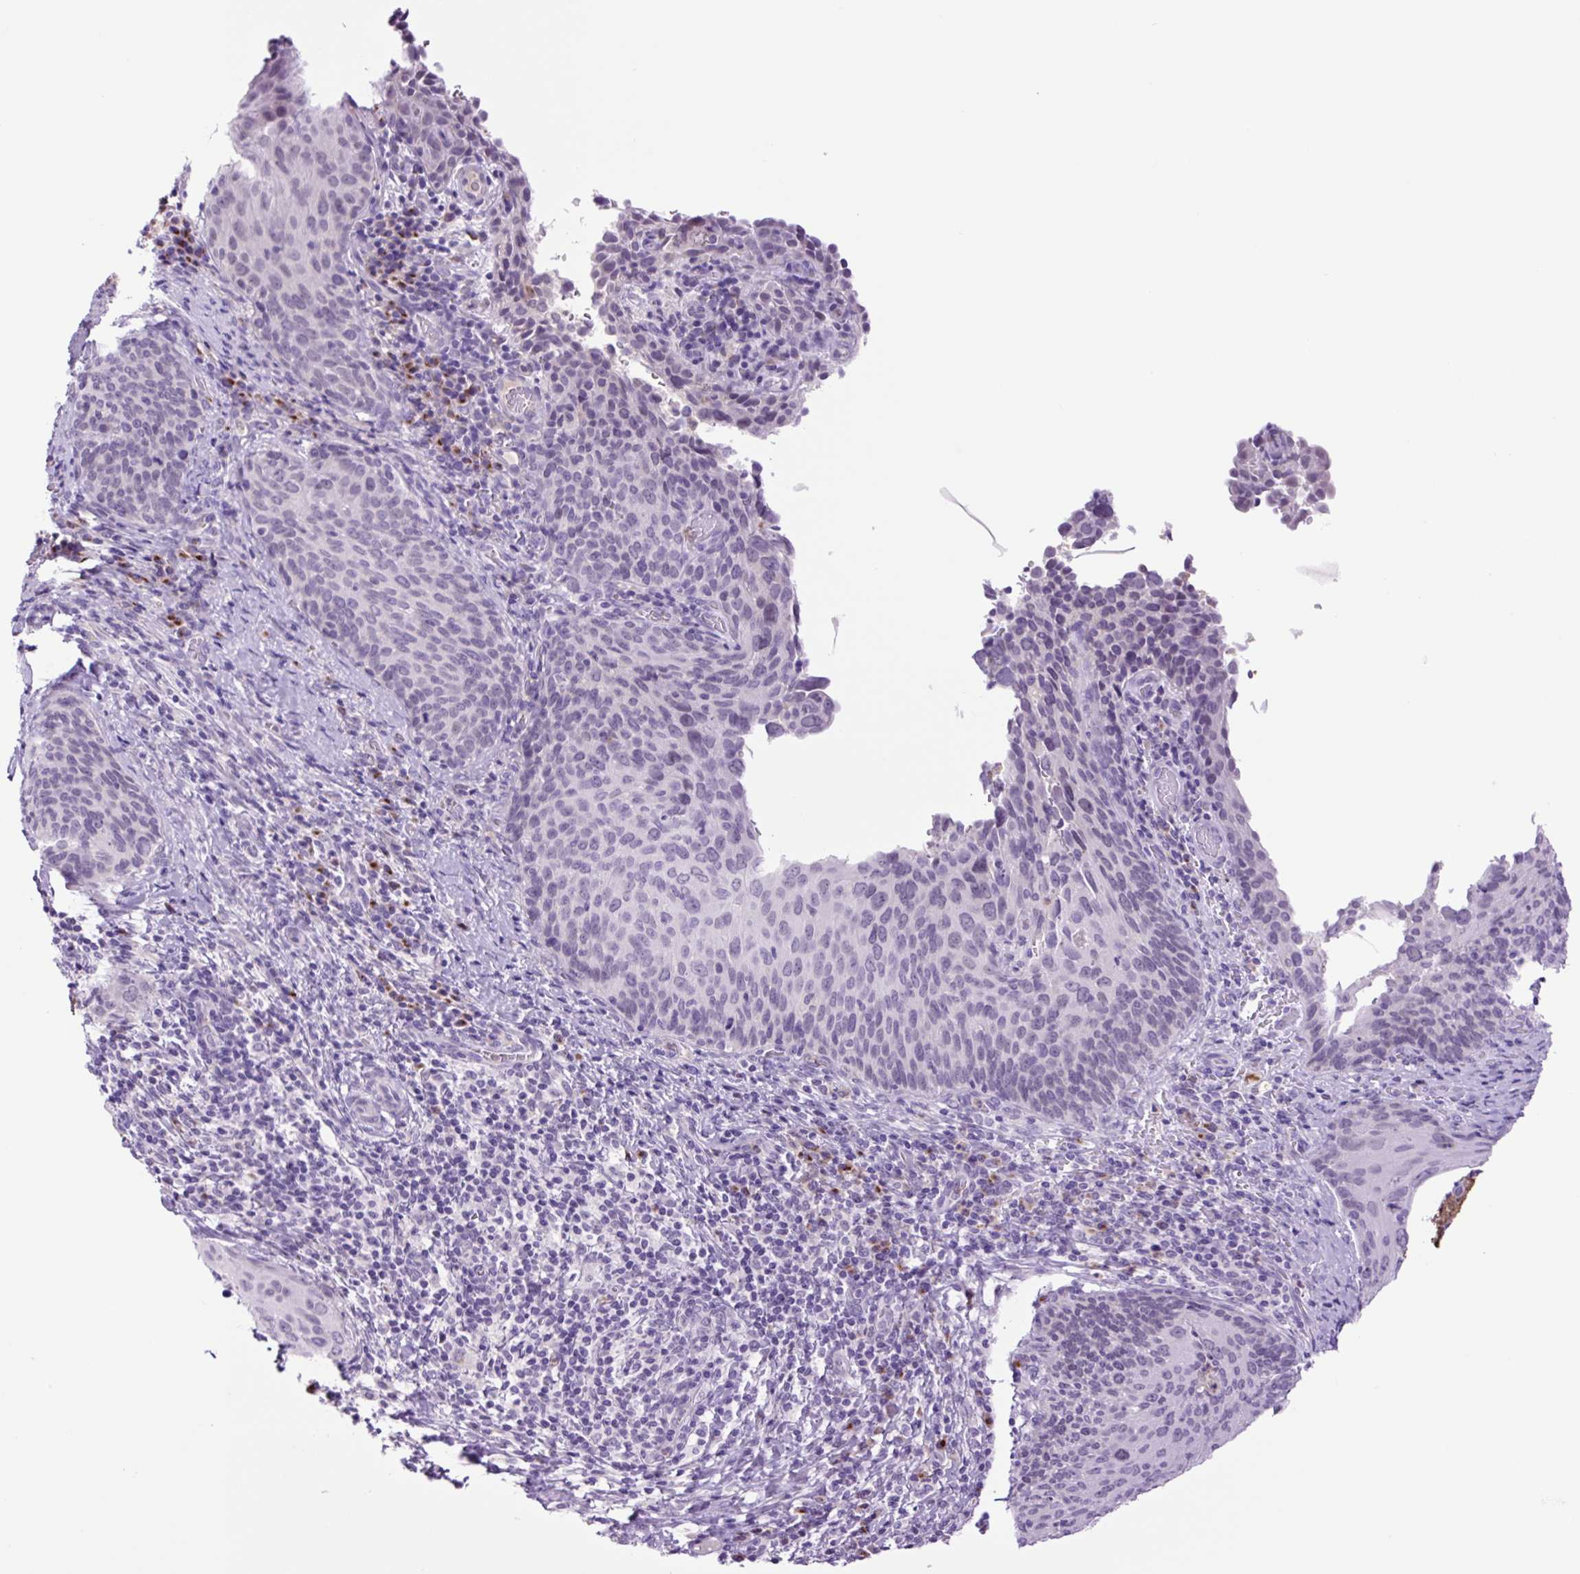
{"staining": {"intensity": "negative", "quantity": "none", "location": "none"}, "tissue": "cervical cancer", "cell_type": "Tumor cells", "image_type": "cancer", "snomed": [{"axis": "morphology", "description": "Squamous cell carcinoma, NOS"}, {"axis": "morphology", "description": "Adenocarcinoma, NOS"}, {"axis": "topography", "description": "Cervix"}], "caption": "Photomicrograph shows no protein expression in tumor cells of cervical cancer tissue.", "gene": "MFSD3", "patient": {"sex": "female", "age": 52}}